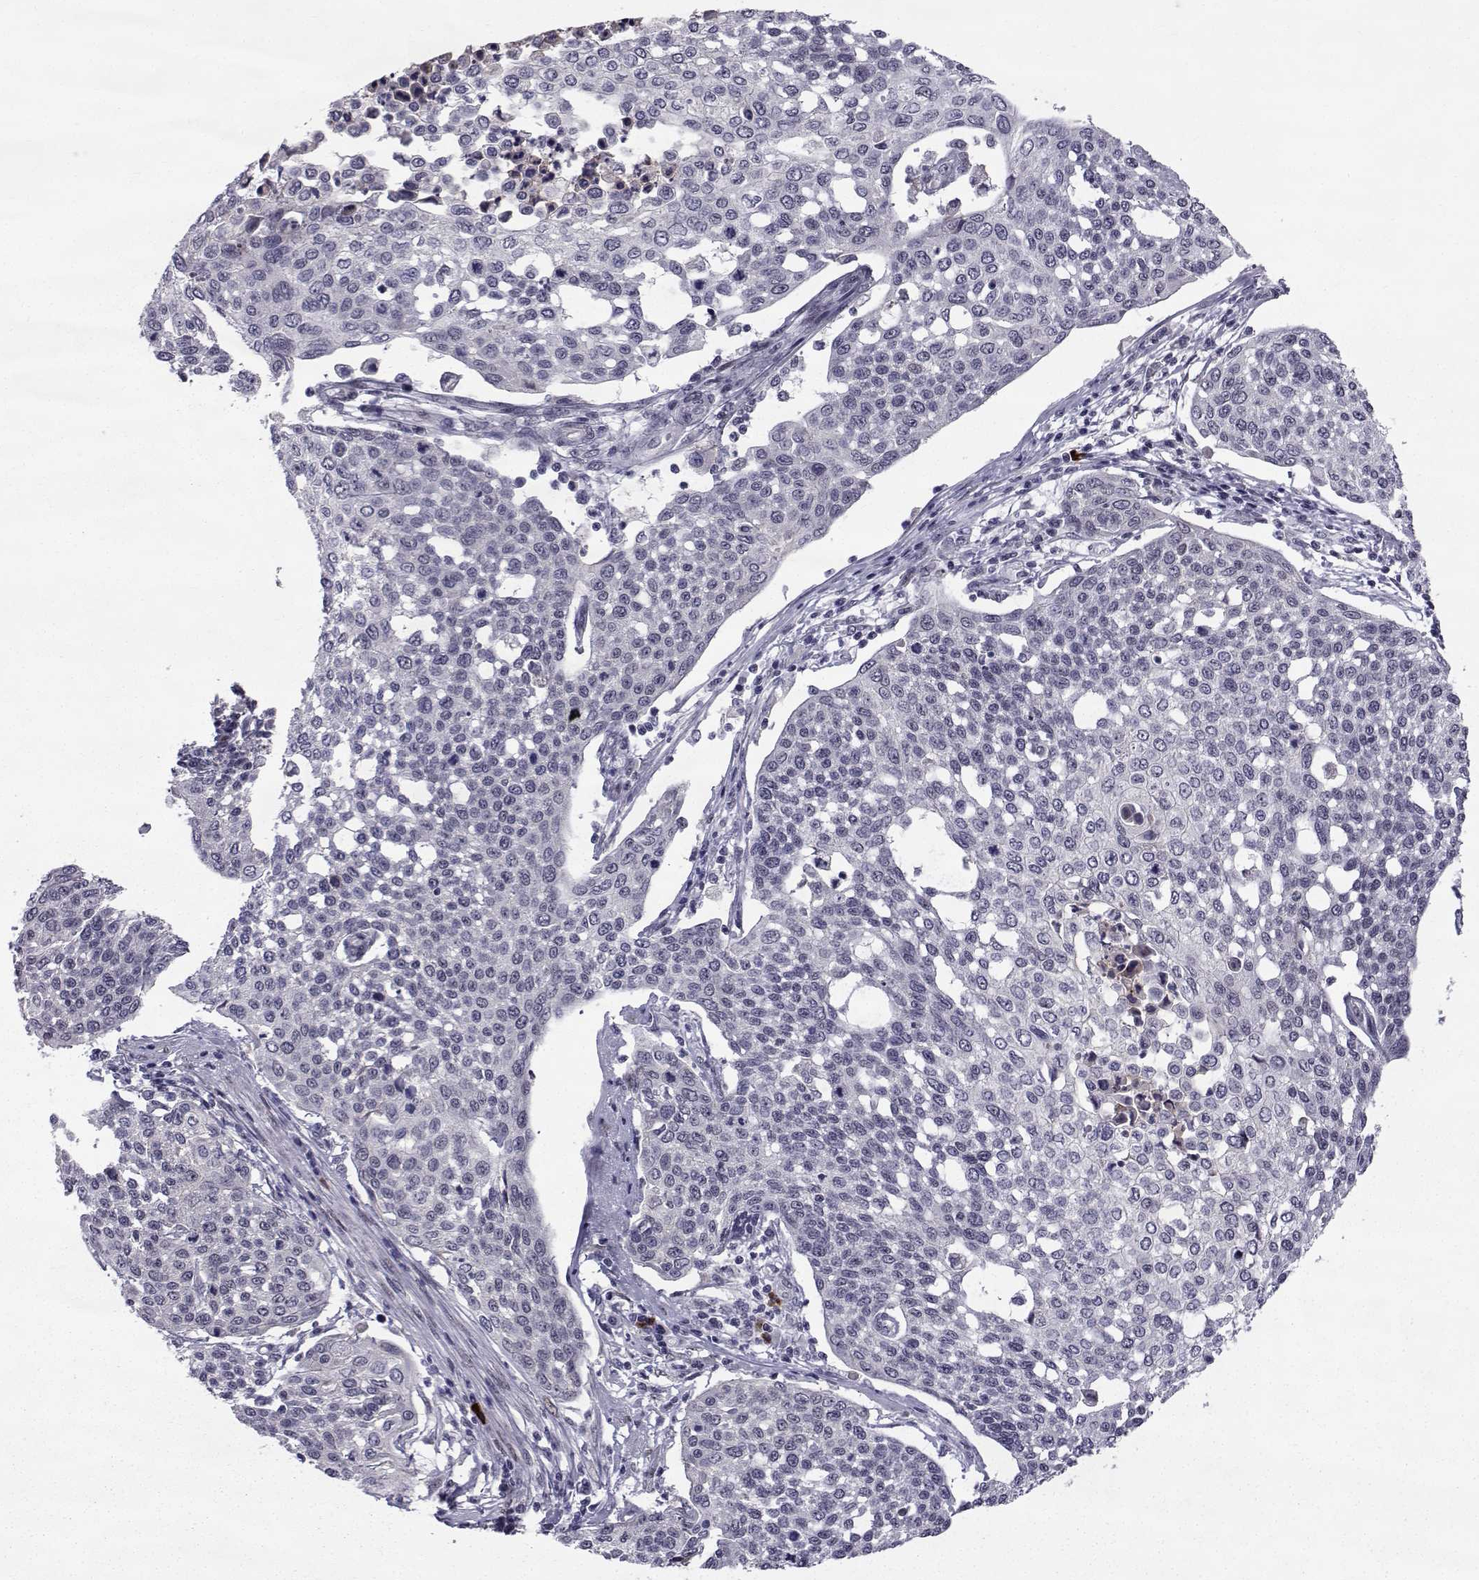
{"staining": {"intensity": "negative", "quantity": "none", "location": "none"}, "tissue": "cervical cancer", "cell_type": "Tumor cells", "image_type": "cancer", "snomed": [{"axis": "morphology", "description": "Squamous cell carcinoma, NOS"}, {"axis": "topography", "description": "Cervix"}], "caption": "Tumor cells show no significant expression in cervical cancer (squamous cell carcinoma).", "gene": "RBM24", "patient": {"sex": "female", "age": 34}}